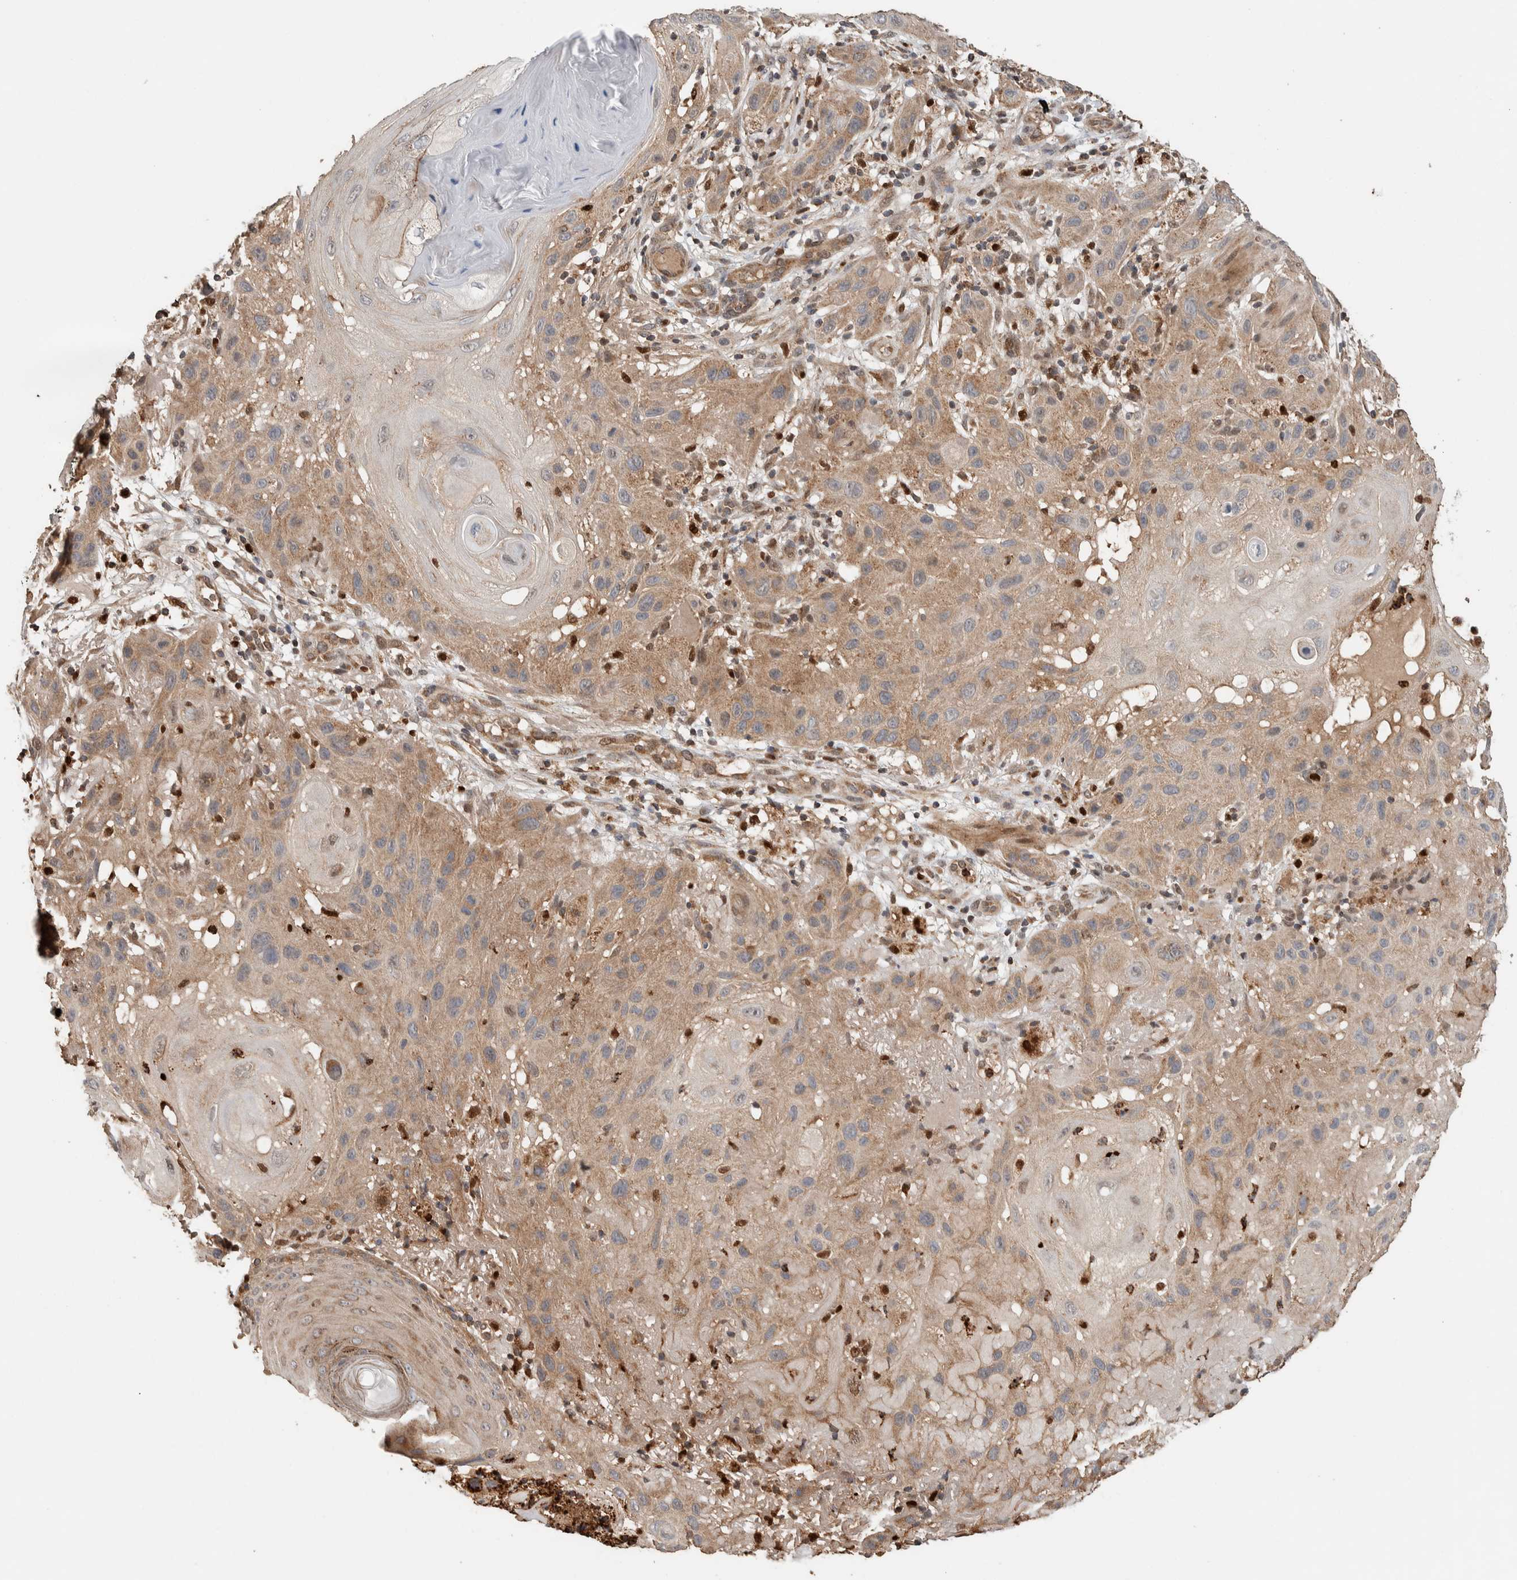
{"staining": {"intensity": "weak", "quantity": ">75%", "location": "cytoplasmic/membranous"}, "tissue": "skin cancer", "cell_type": "Tumor cells", "image_type": "cancer", "snomed": [{"axis": "morphology", "description": "Squamous cell carcinoma, NOS"}, {"axis": "topography", "description": "Skin"}], "caption": "This image reveals IHC staining of skin squamous cell carcinoma, with low weak cytoplasmic/membranous staining in approximately >75% of tumor cells.", "gene": "VPS53", "patient": {"sex": "female", "age": 96}}